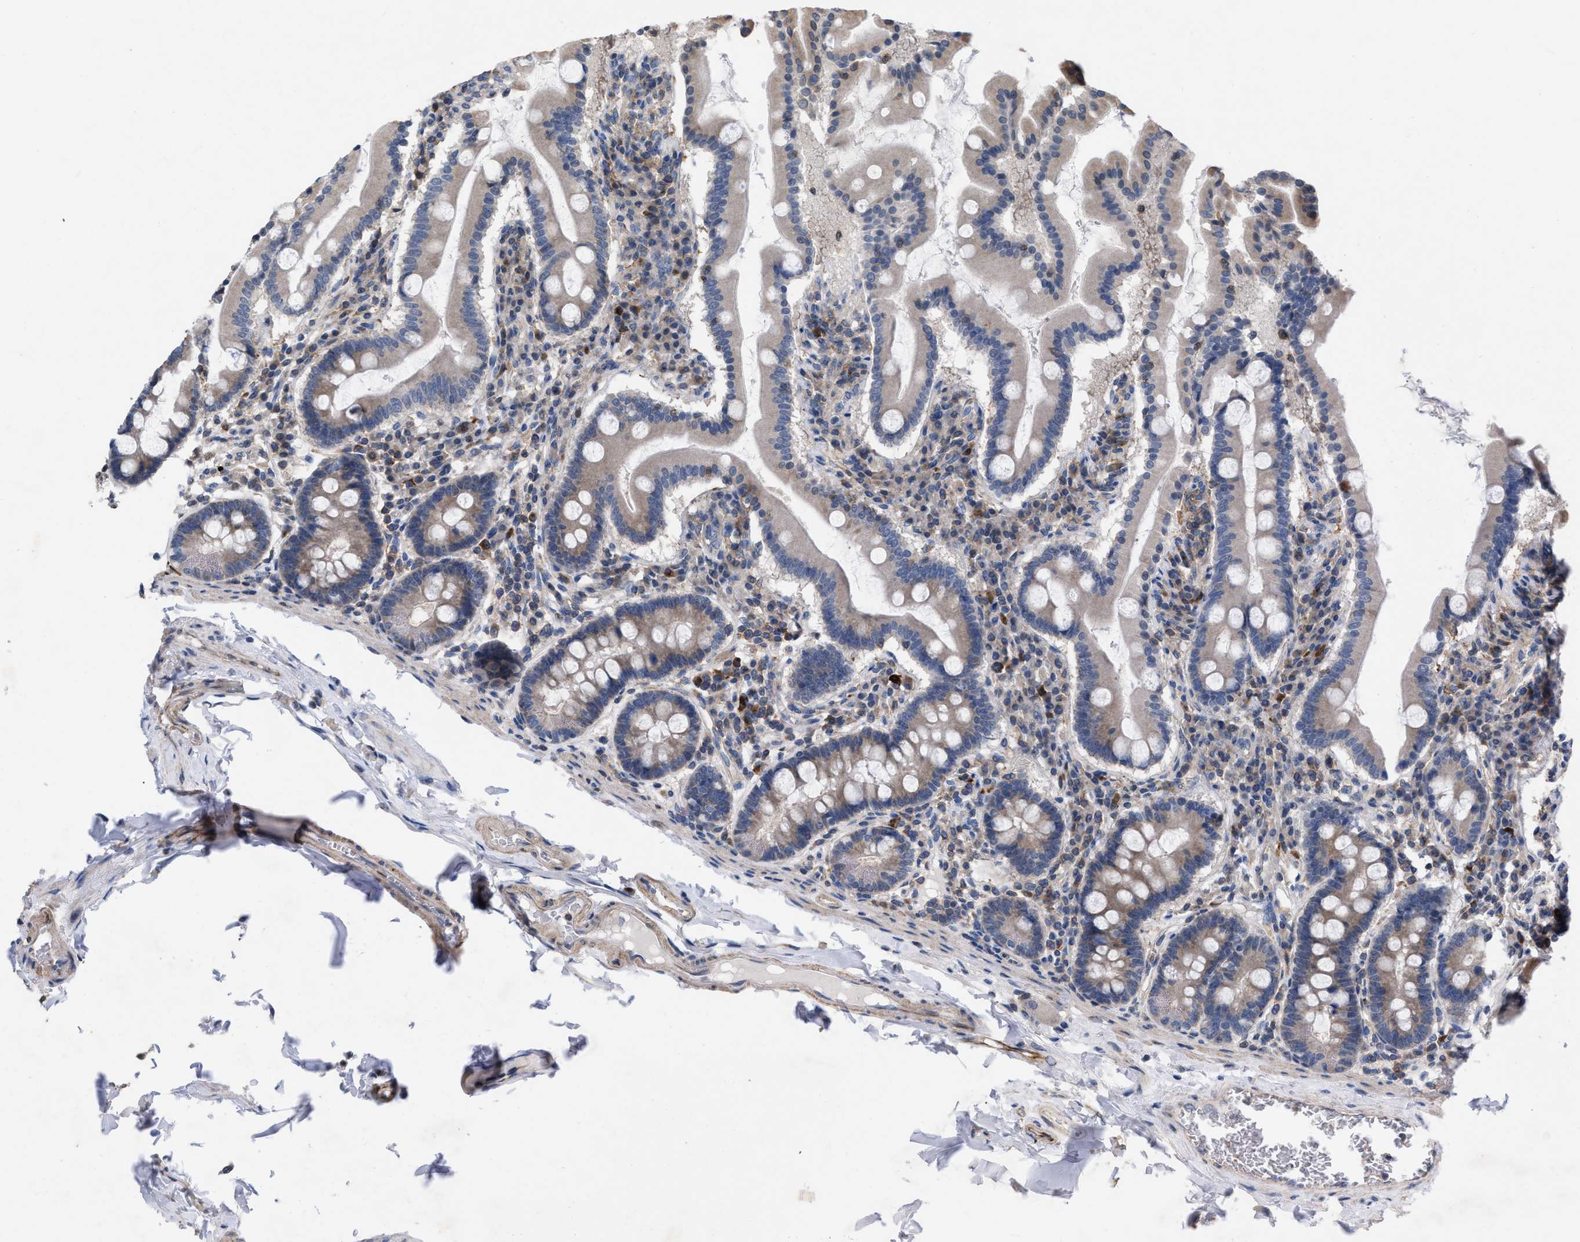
{"staining": {"intensity": "weak", "quantity": "25%-75%", "location": "cytoplasmic/membranous"}, "tissue": "duodenum", "cell_type": "Glandular cells", "image_type": "normal", "snomed": [{"axis": "morphology", "description": "Normal tissue, NOS"}, {"axis": "topography", "description": "Duodenum"}], "caption": "High-magnification brightfield microscopy of benign duodenum stained with DAB (brown) and counterstained with hematoxylin (blue). glandular cells exhibit weak cytoplasmic/membranous positivity is seen in about25%-75% of cells.", "gene": "TMEM131", "patient": {"sex": "male", "age": 50}}